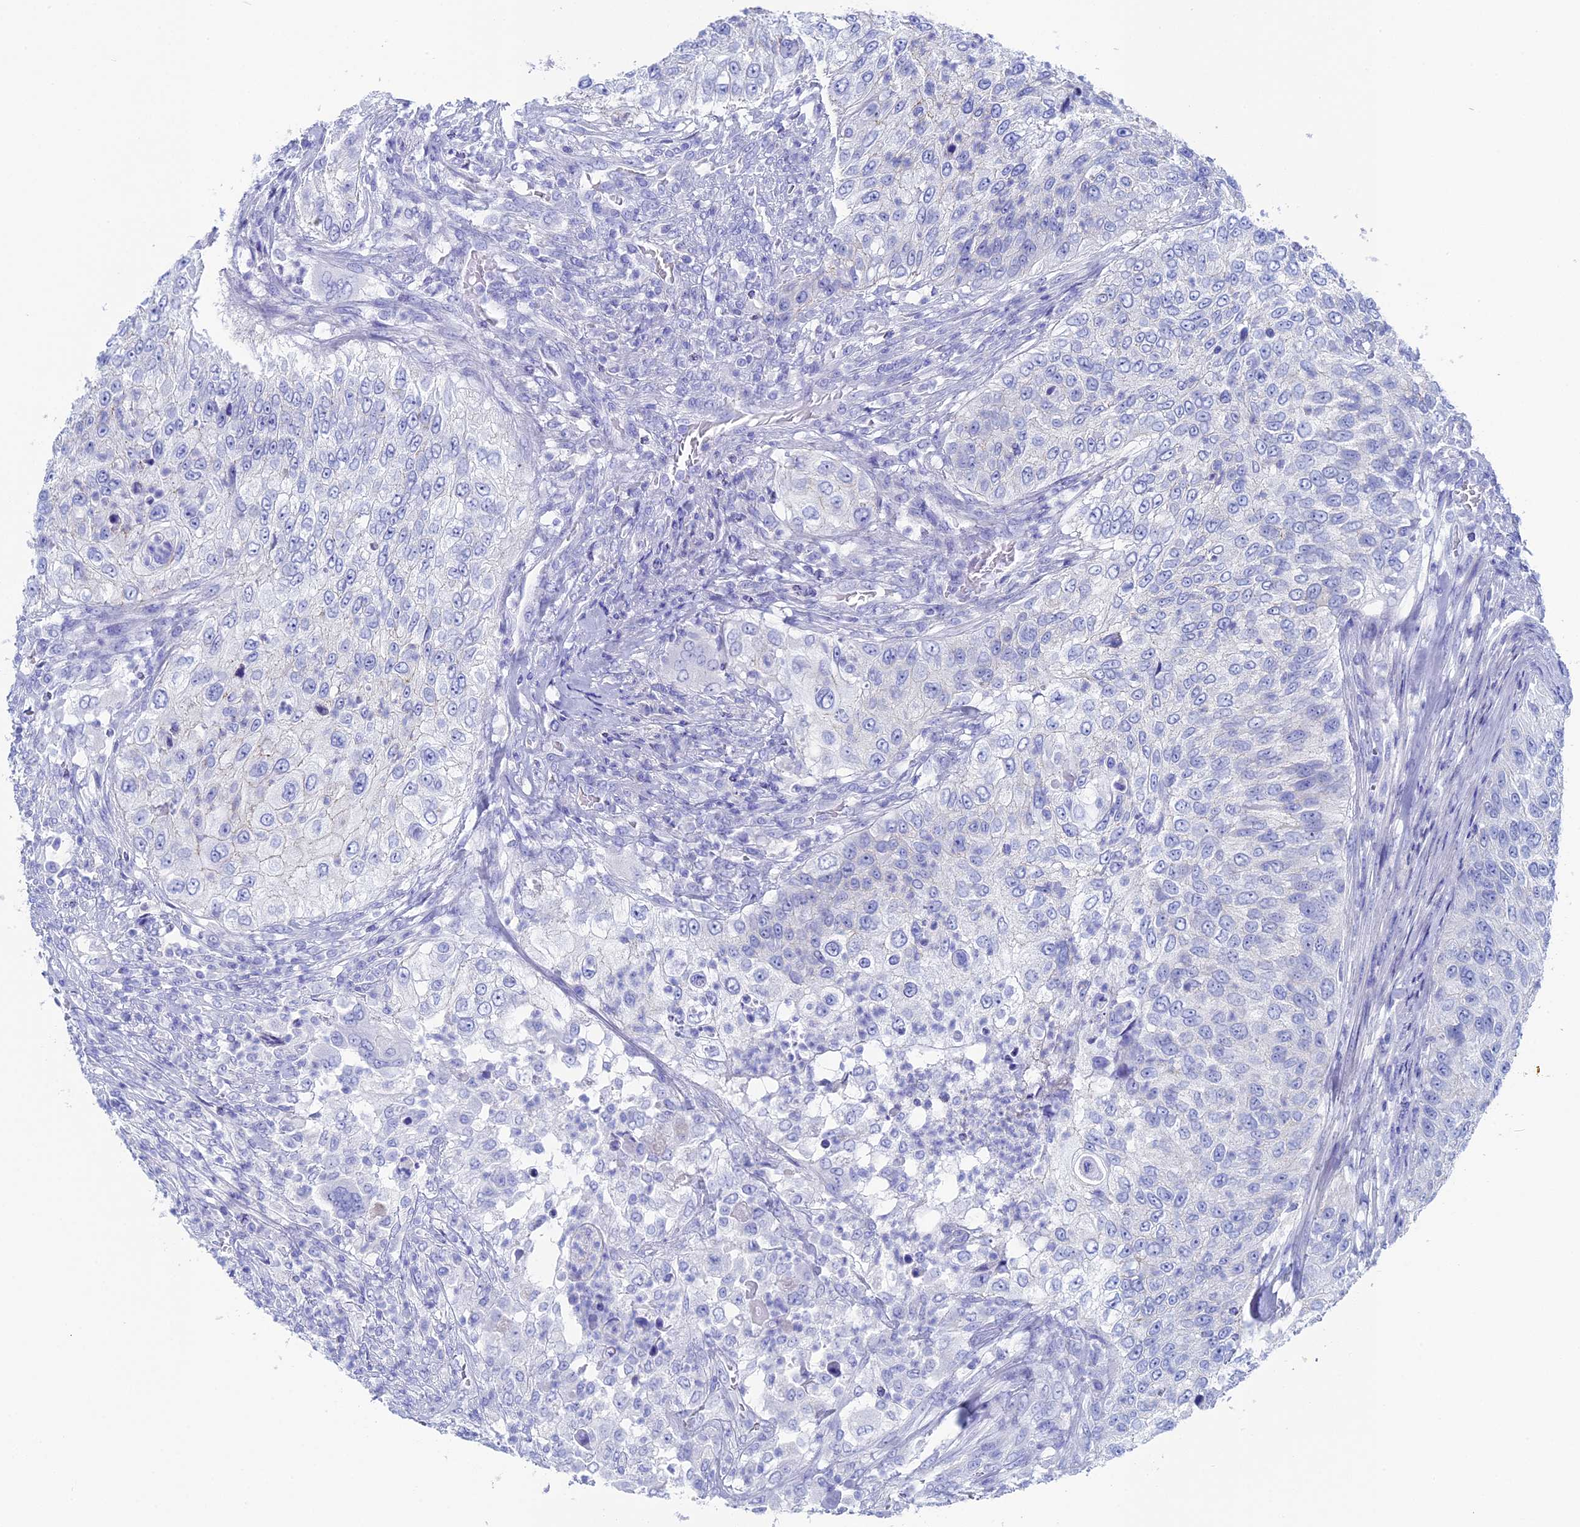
{"staining": {"intensity": "negative", "quantity": "none", "location": "none"}, "tissue": "urothelial cancer", "cell_type": "Tumor cells", "image_type": "cancer", "snomed": [{"axis": "morphology", "description": "Urothelial carcinoma, High grade"}, {"axis": "topography", "description": "Urinary bladder"}], "caption": "Immunohistochemistry of urothelial cancer displays no positivity in tumor cells.", "gene": "UNC119", "patient": {"sex": "female", "age": 60}}